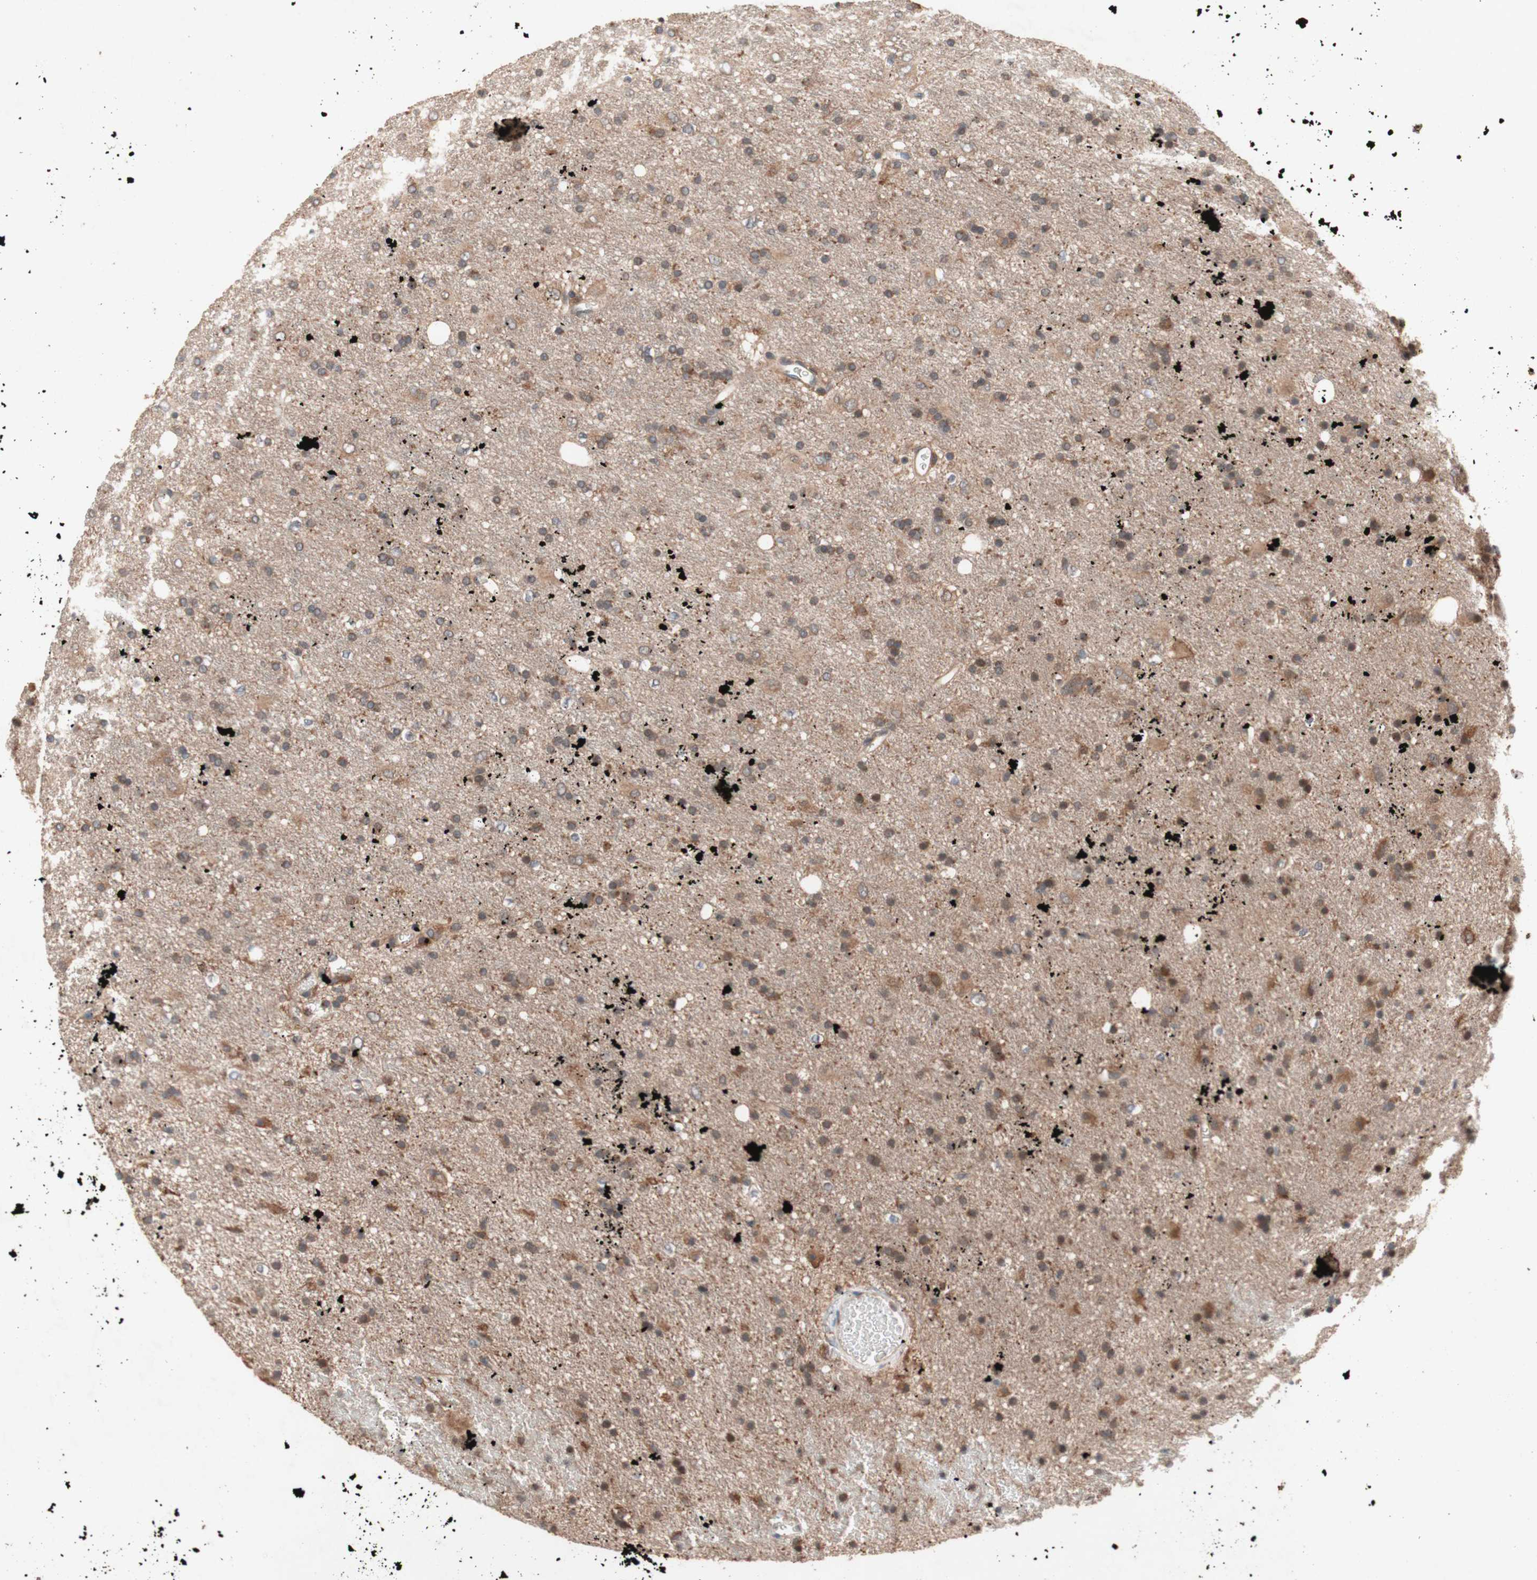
{"staining": {"intensity": "moderate", "quantity": ">75%", "location": "cytoplasmic/membranous"}, "tissue": "glioma", "cell_type": "Tumor cells", "image_type": "cancer", "snomed": [{"axis": "morphology", "description": "Glioma, malignant, Low grade"}, {"axis": "topography", "description": "Brain"}], "caption": "Immunohistochemistry (IHC) of glioma shows medium levels of moderate cytoplasmic/membranous expression in approximately >75% of tumor cells.", "gene": "DDOST", "patient": {"sex": "male", "age": 77}}